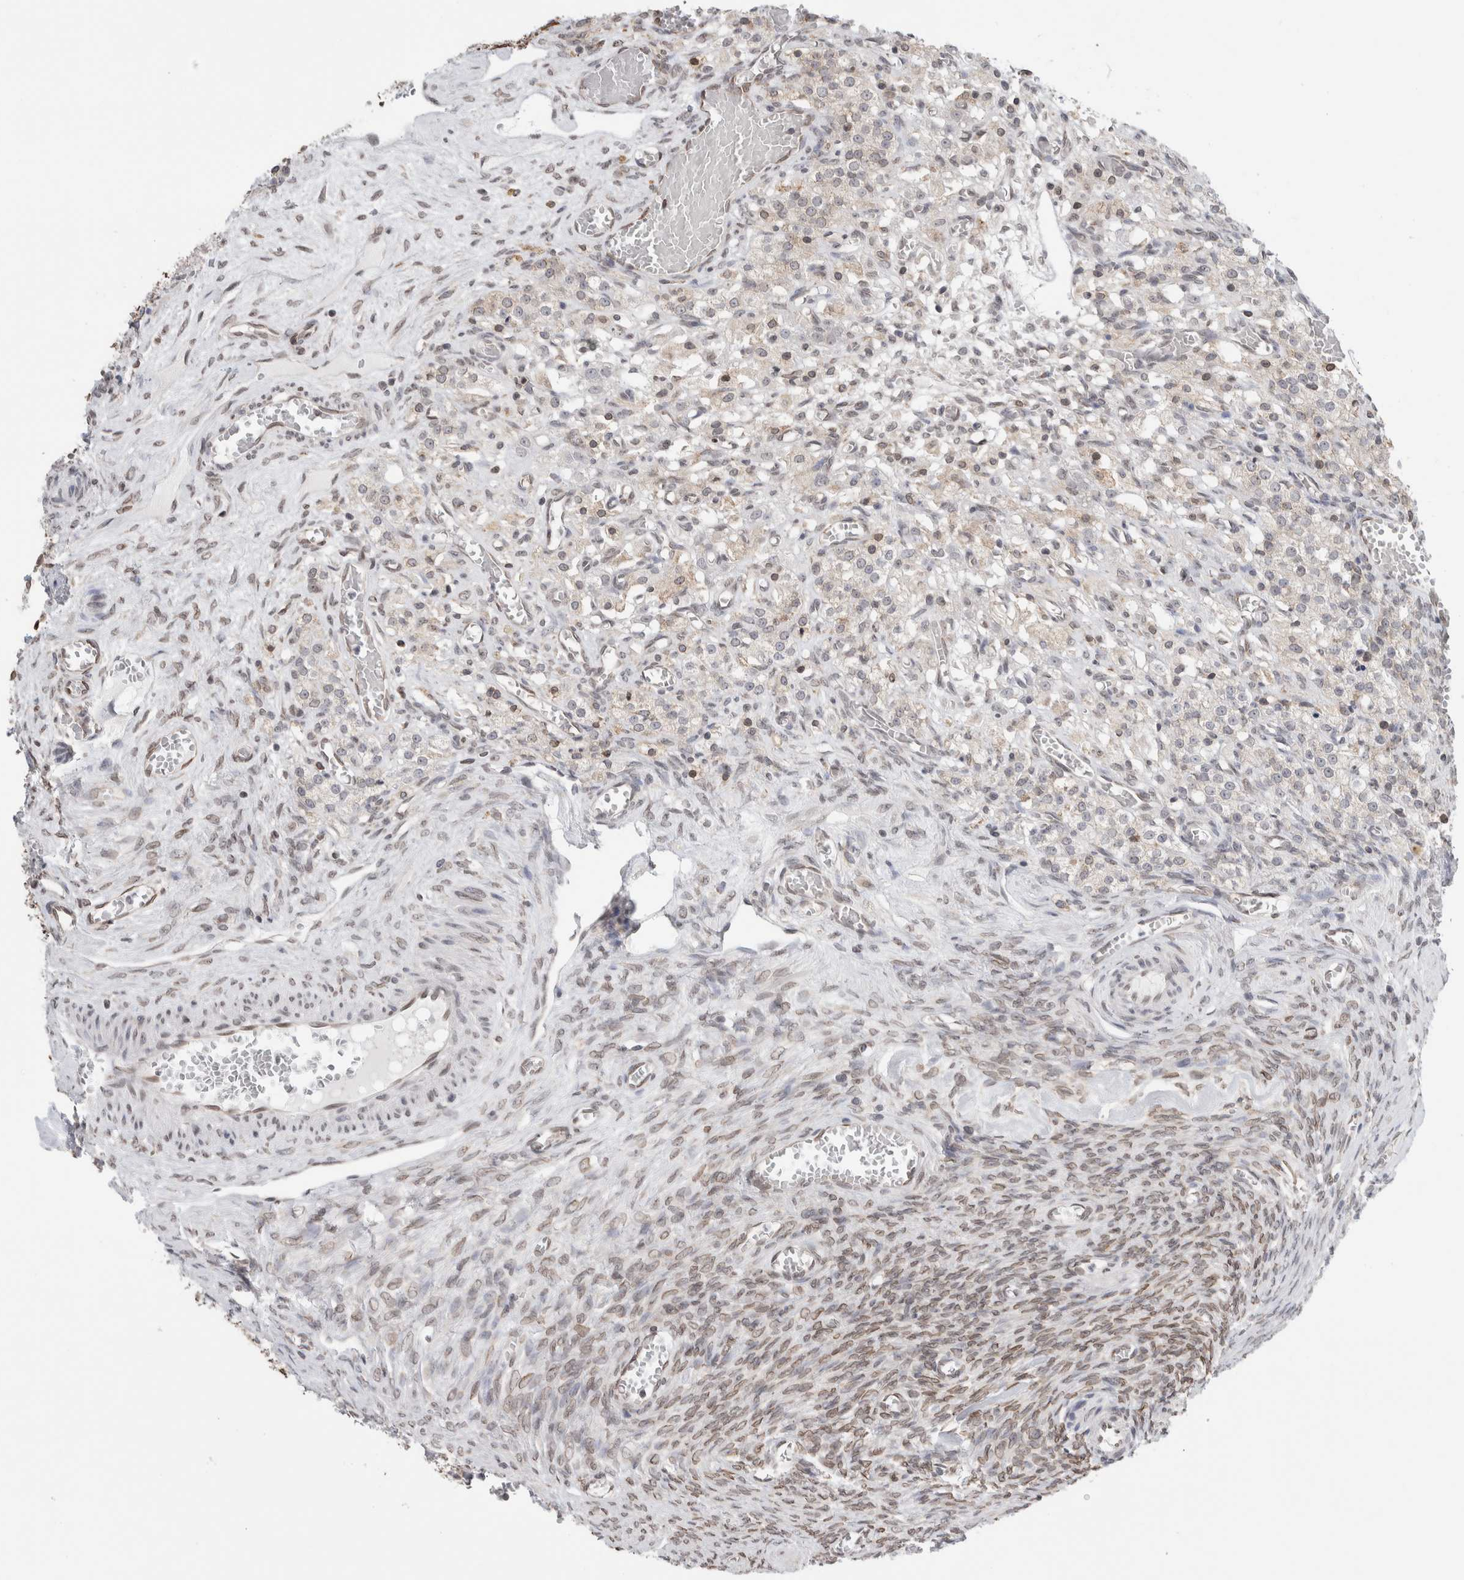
{"staining": {"intensity": "moderate", "quantity": ">75%", "location": "cytoplasmic/membranous"}, "tissue": "ovary", "cell_type": "Follicle cells", "image_type": "normal", "snomed": [{"axis": "morphology", "description": "Normal tissue, NOS"}, {"axis": "topography", "description": "Ovary"}], "caption": "The micrograph demonstrates a brown stain indicating the presence of a protein in the cytoplasmic/membranous of follicle cells in ovary. The protein is shown in brown color, while the nuclei are stained blue.", "gene": "RBMX2", "patient": {"sex": "female", "age": 27}}